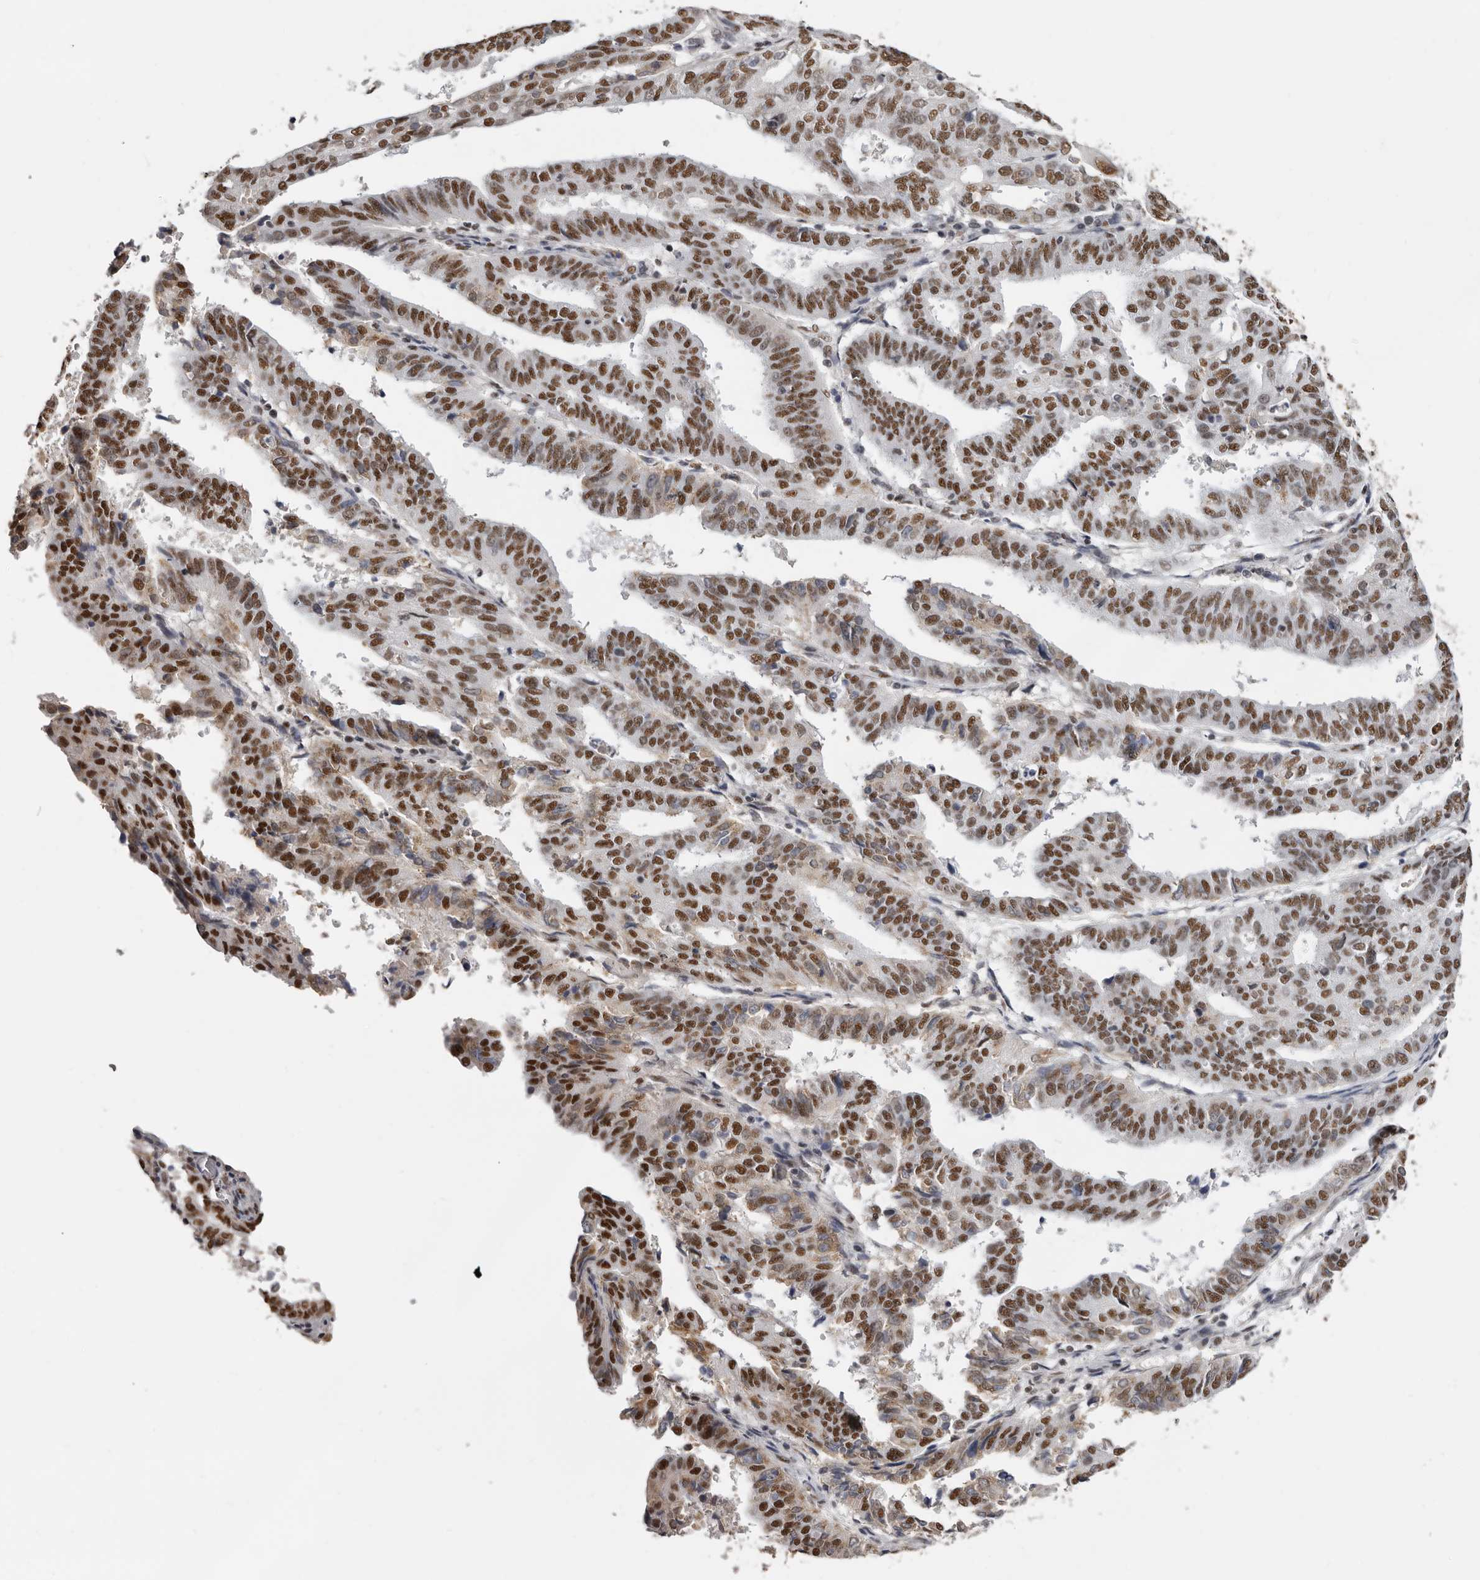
{"staining": {"intensity": "moderate", "quantity": ">75%", "location": "nuclear"}, "tissue": "endometrial cancer", "cell_type": "Tumor cells", "image_type": "cancer", "snomed": [{"axis": "morphology", "description": "Adenocarcinoma, NOS"}, {"axis": "topography", "description": "Uterus"}], "caption": "A high-resolution photomicrograph shows immunohistochemistry (IHC) staining of endometrial cancer (adenocarcinoma), which demonstrates moderate nuclear staining in approximately >75% of tumor cells. (DAB = brown stain, brightfield microscopy at high magnification).", "gene": "SCAF4", "patient": {"sex": "female", "age": 77}}